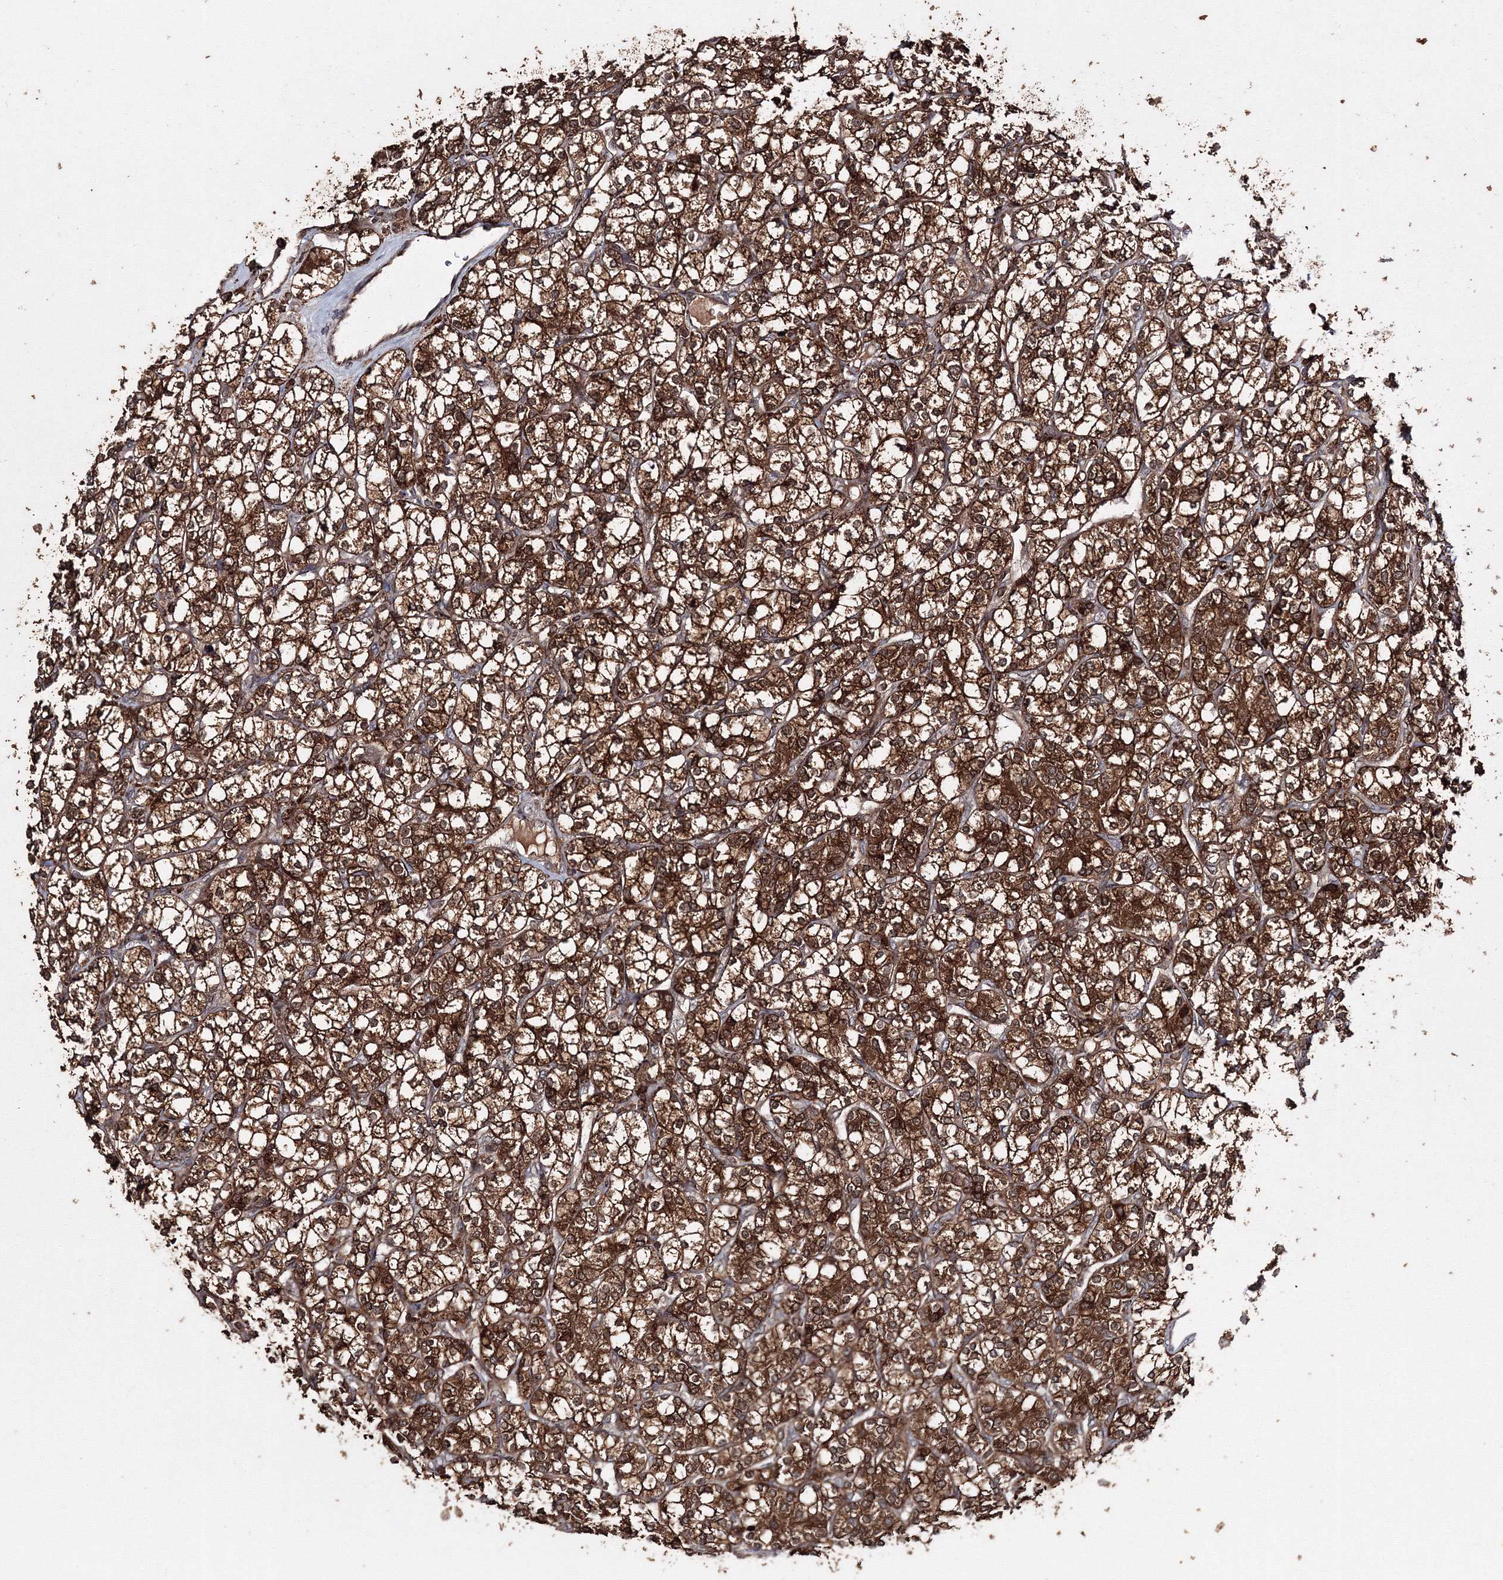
{"staining": {"intensity": "strong", "quantity": ">75%", "location": "cytoplasmic/membranous"}, "tissue": "renal cancer", "cell_type": "Tumor cells", "image_type": "cancer", "snomed": [{"axis": "morphology", "description": "Adenocarcinoma, NOS"}, {"axis": "topography", "description": "Kidney"}], "caption": "IHC histopathology image of renal cancer stained for a protein (brown), which shows high levels of strong cytoplasmic/membranous positivity in approximately >75% of tumor cells.", "gene": "DDO", "patient": {"sex": "male", "age": 77}}